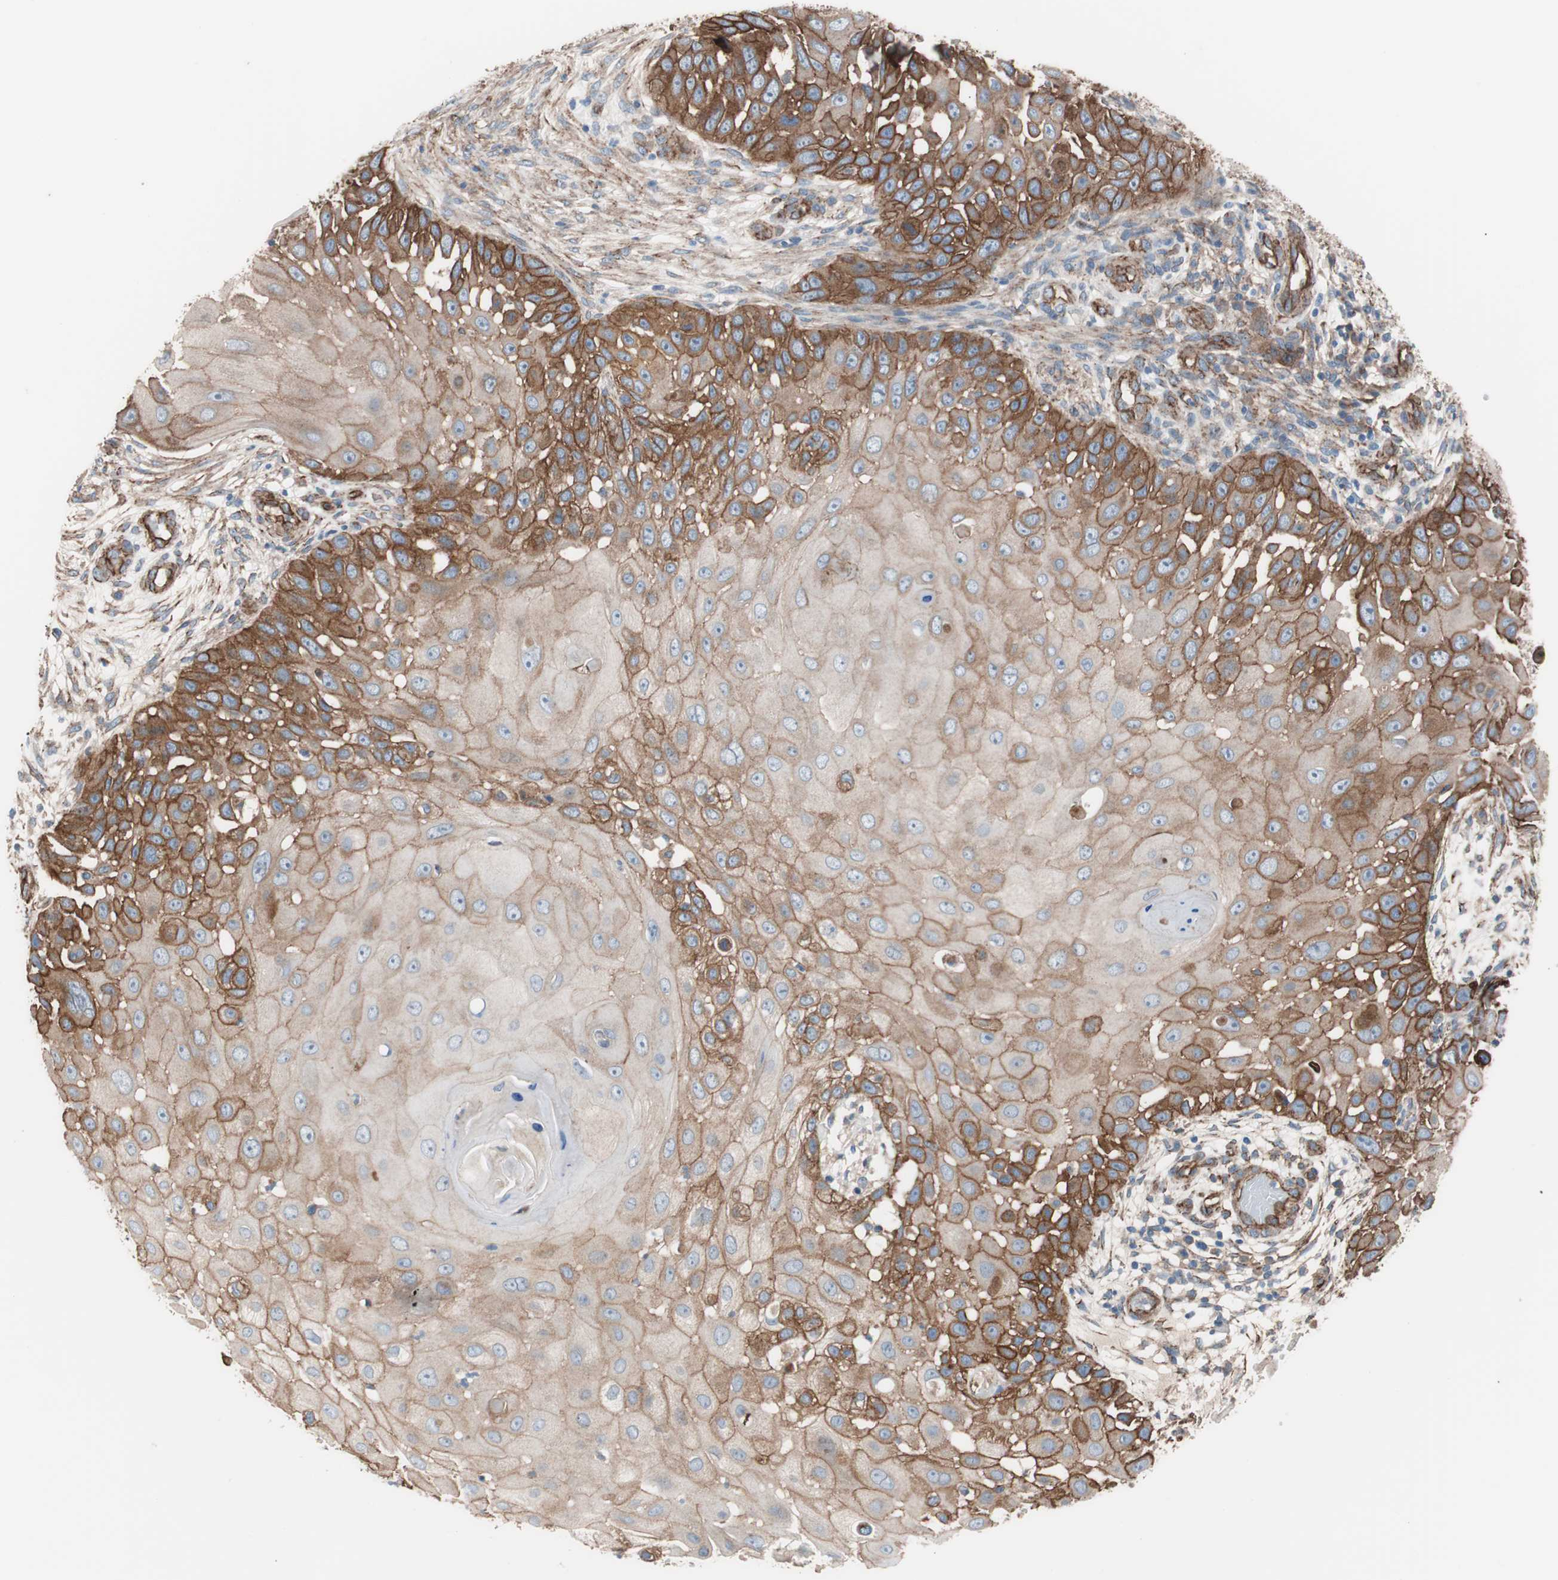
{"staining": {"intensity": "moderate", "quantity": "25%-75%", "location": "cytoplasmic/membranous"}, "tissue": "skin cancer", "cell_type": "Tumor cells", "image_type": "cancer", "snomed": [{"axis": "morphology", "description": "Squamous cell carcinoma, NOS"}, {"axis": "topography", "description": "Skin"}], "caption": "Protein expression by immunohistochemistry reveals moderate cytoplasmic/membranous positivity in about 25%-75% of tumor cells in skin cancer. (DAB (3,3'-diaminobenzidine) = brown stain, brightfield microscopy at high magnification).", "gene": "SPINT1", "patient": {"sex": "female", "age": 44}}